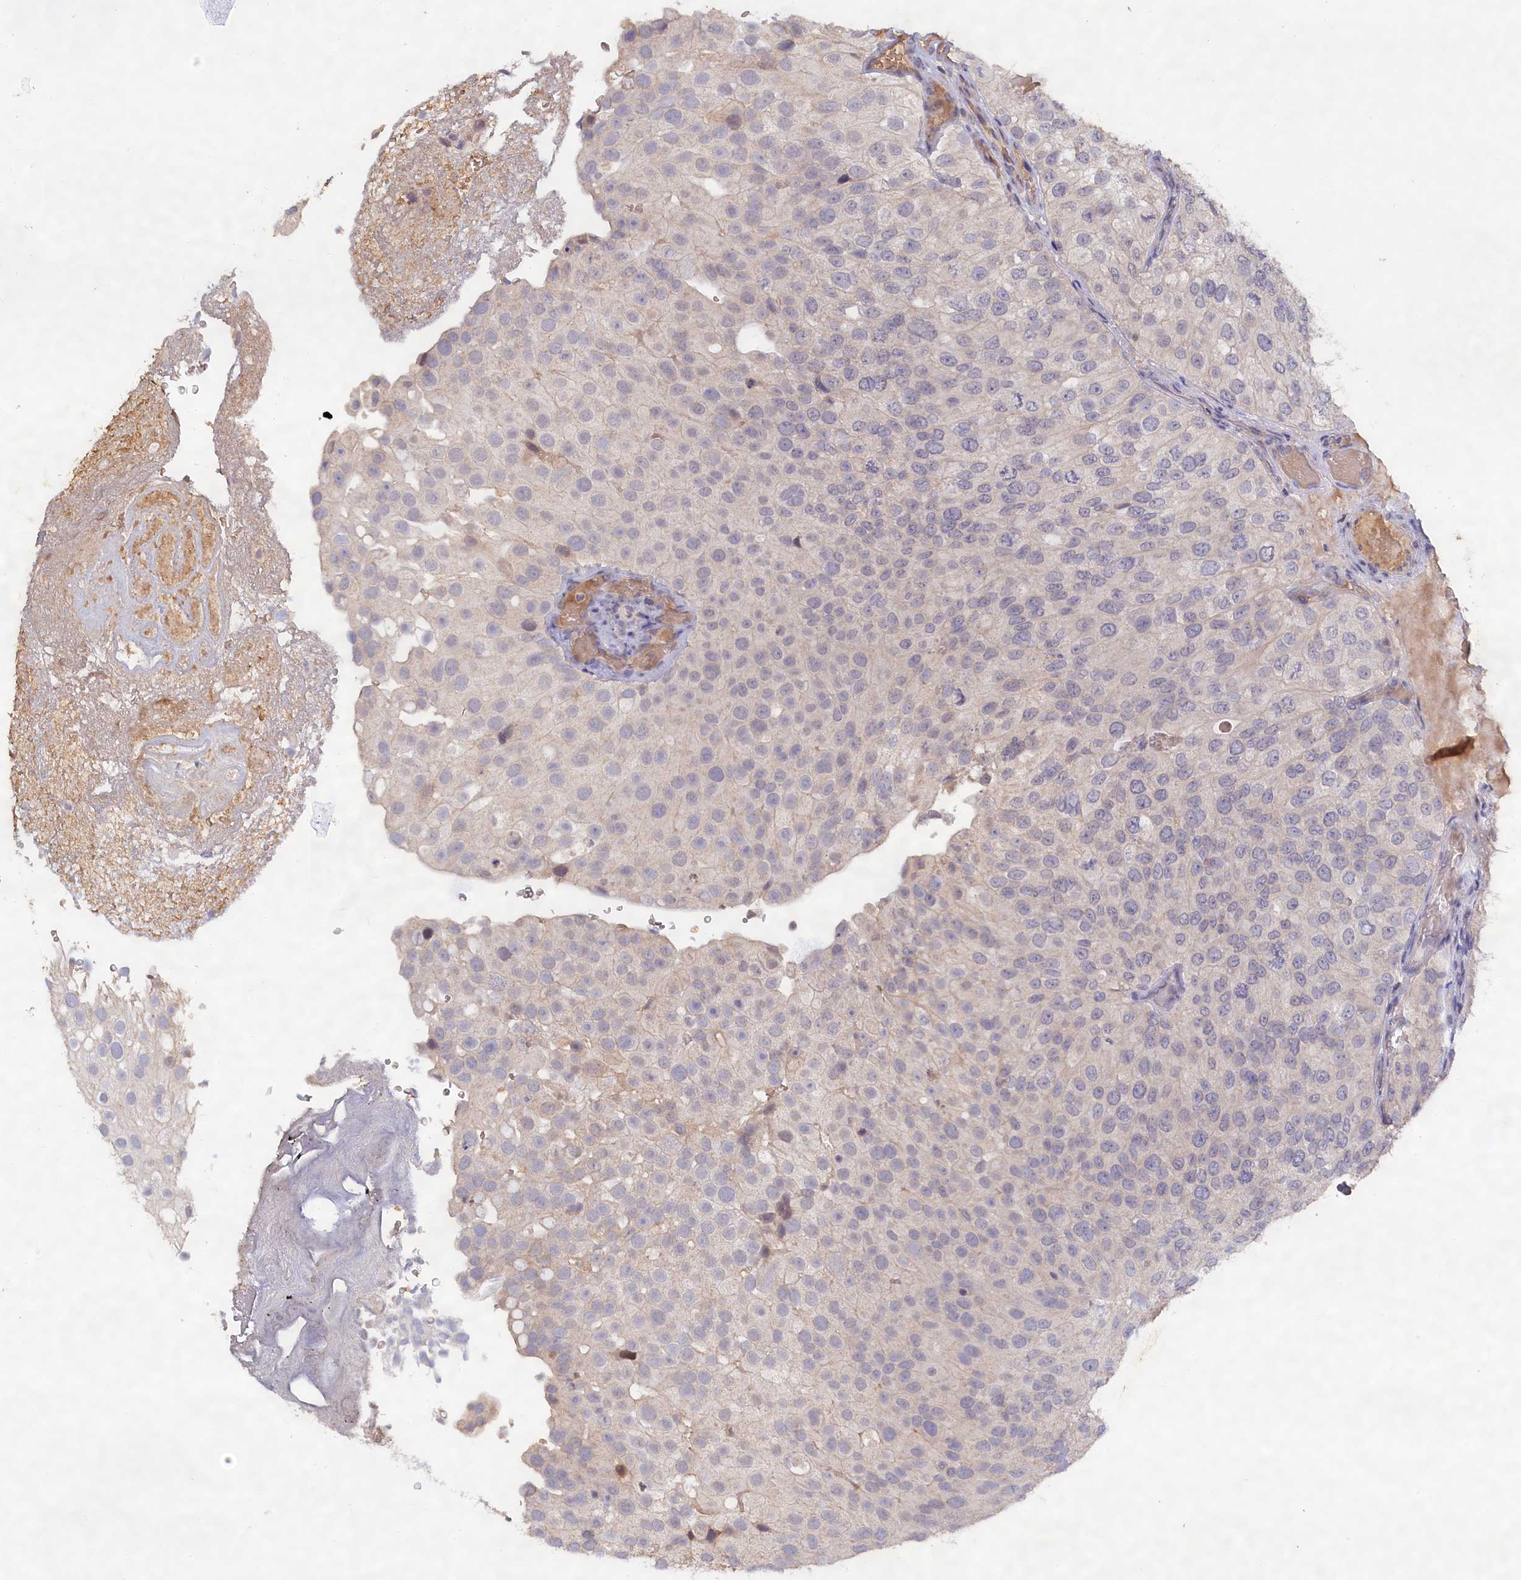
{"staining": {"intensity": "negative", "quantity": "none", "location": "none"}, "tissue": "urothelial cancer", "cell_type": "Tumor cells", "image_type": "cancer", "snomed": [{"axis": "morphology", "description": "Urothelial carcinoma, Low grade"}, {"axis": "topography", "description": "Urinary bladder"}], "caption": "DAB (3,3'-diaminobenzidine) immunohistochemical staining of human urothelial cancer displays no significant positivity in tumor cells.", "gene": "CELF5", "patient": {"sex": "male", "age": 78}}